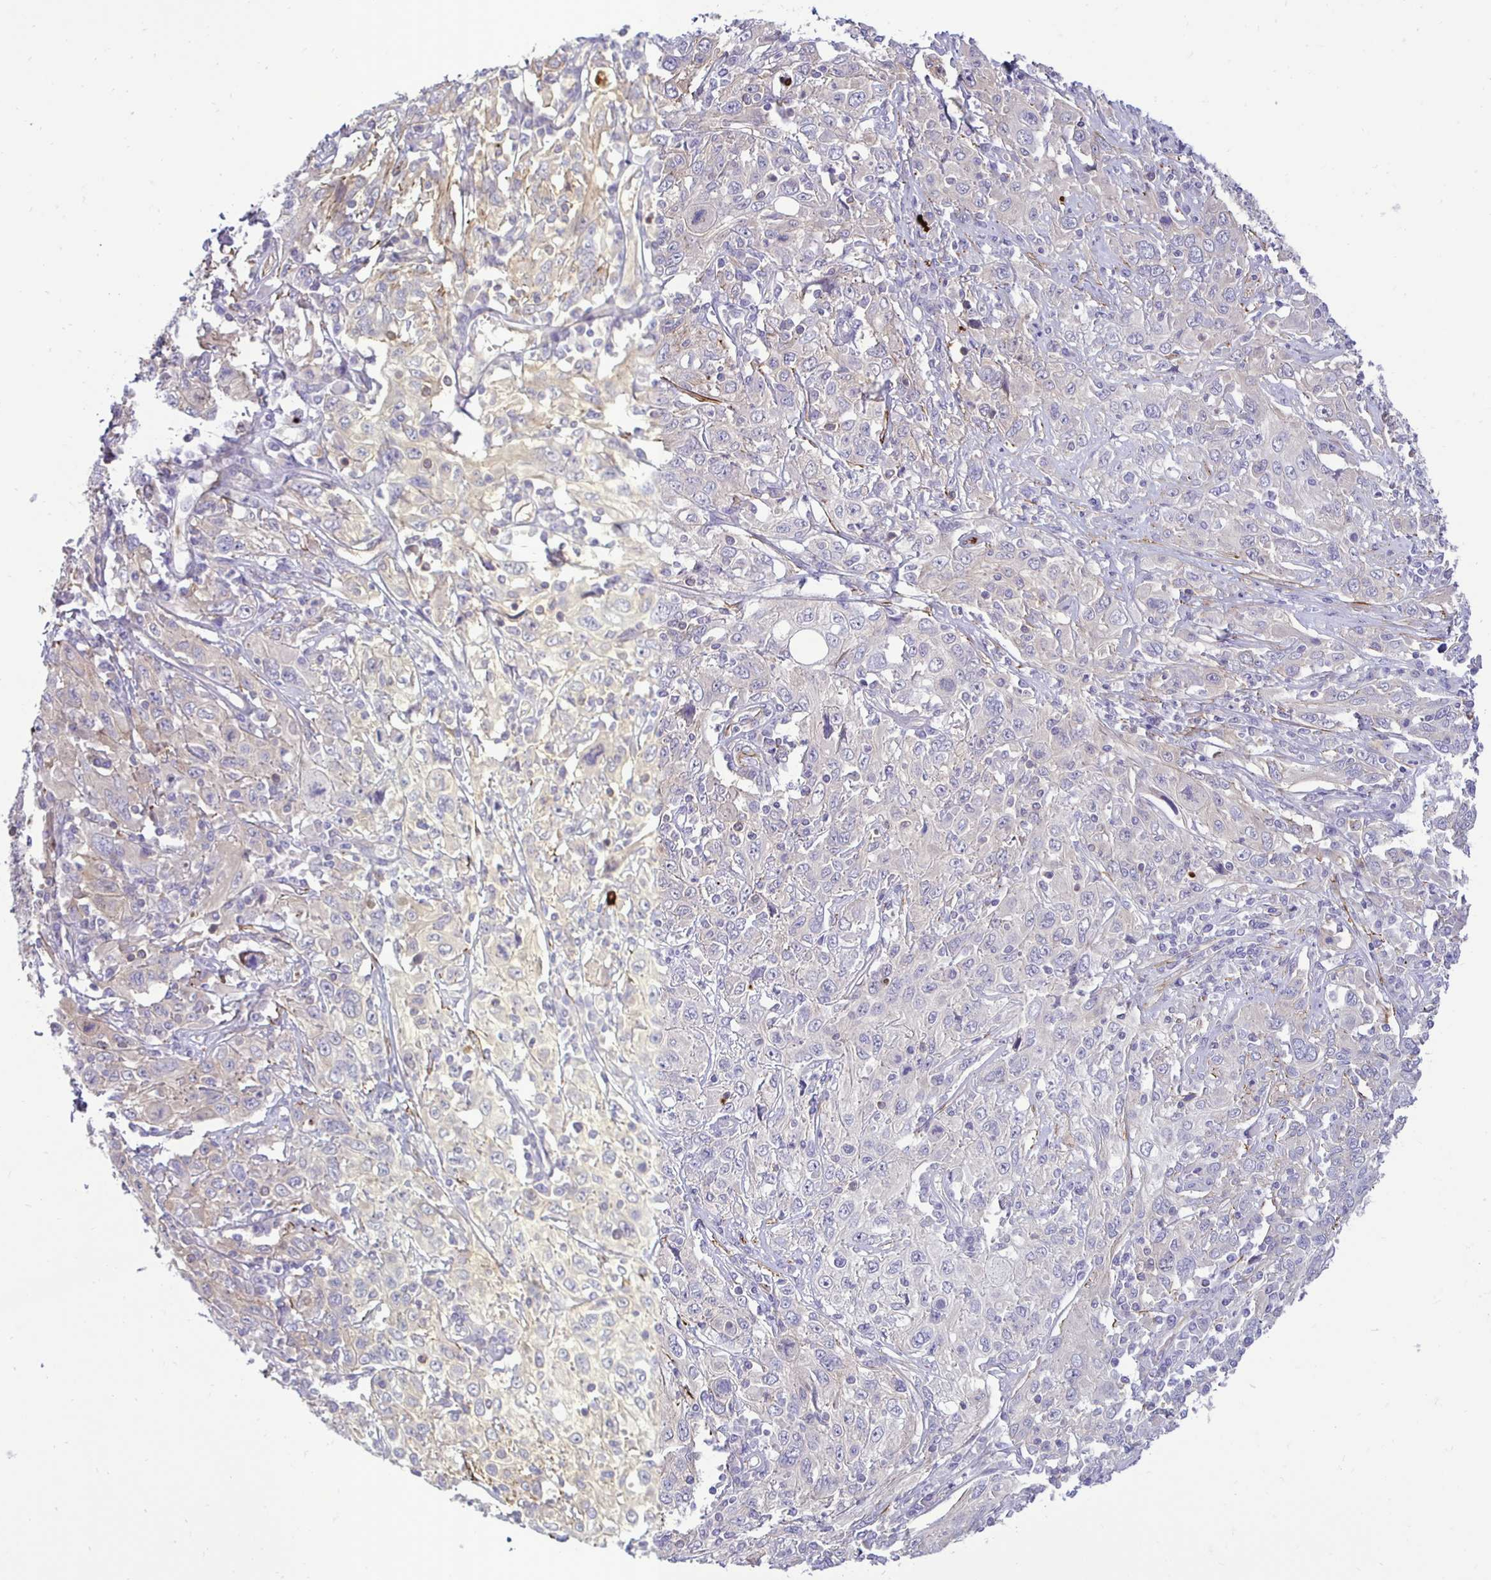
{"staining": {"intensity": "moderate", "quantity": "<25%", "location": "cytoplasmic/membranous"}, "tissue": "cervical cancer", "cell_type": "Tumor cells", "image_type": "cancer", "snomed": [{"axis": "morphology", "description": "Squamous cell carcinoma, NOS"}, {"axis": "topography", "description": "Cervix"}], "caption": "Brown immunohistochemical staining in human squamous cell carcinoma (cervical) exhibits moderate cytoplasmic/membranous expression in approximately <25% of tumor cells.", "gene": "CTPS1", "patient": {"sex": "female", "age": 46}}